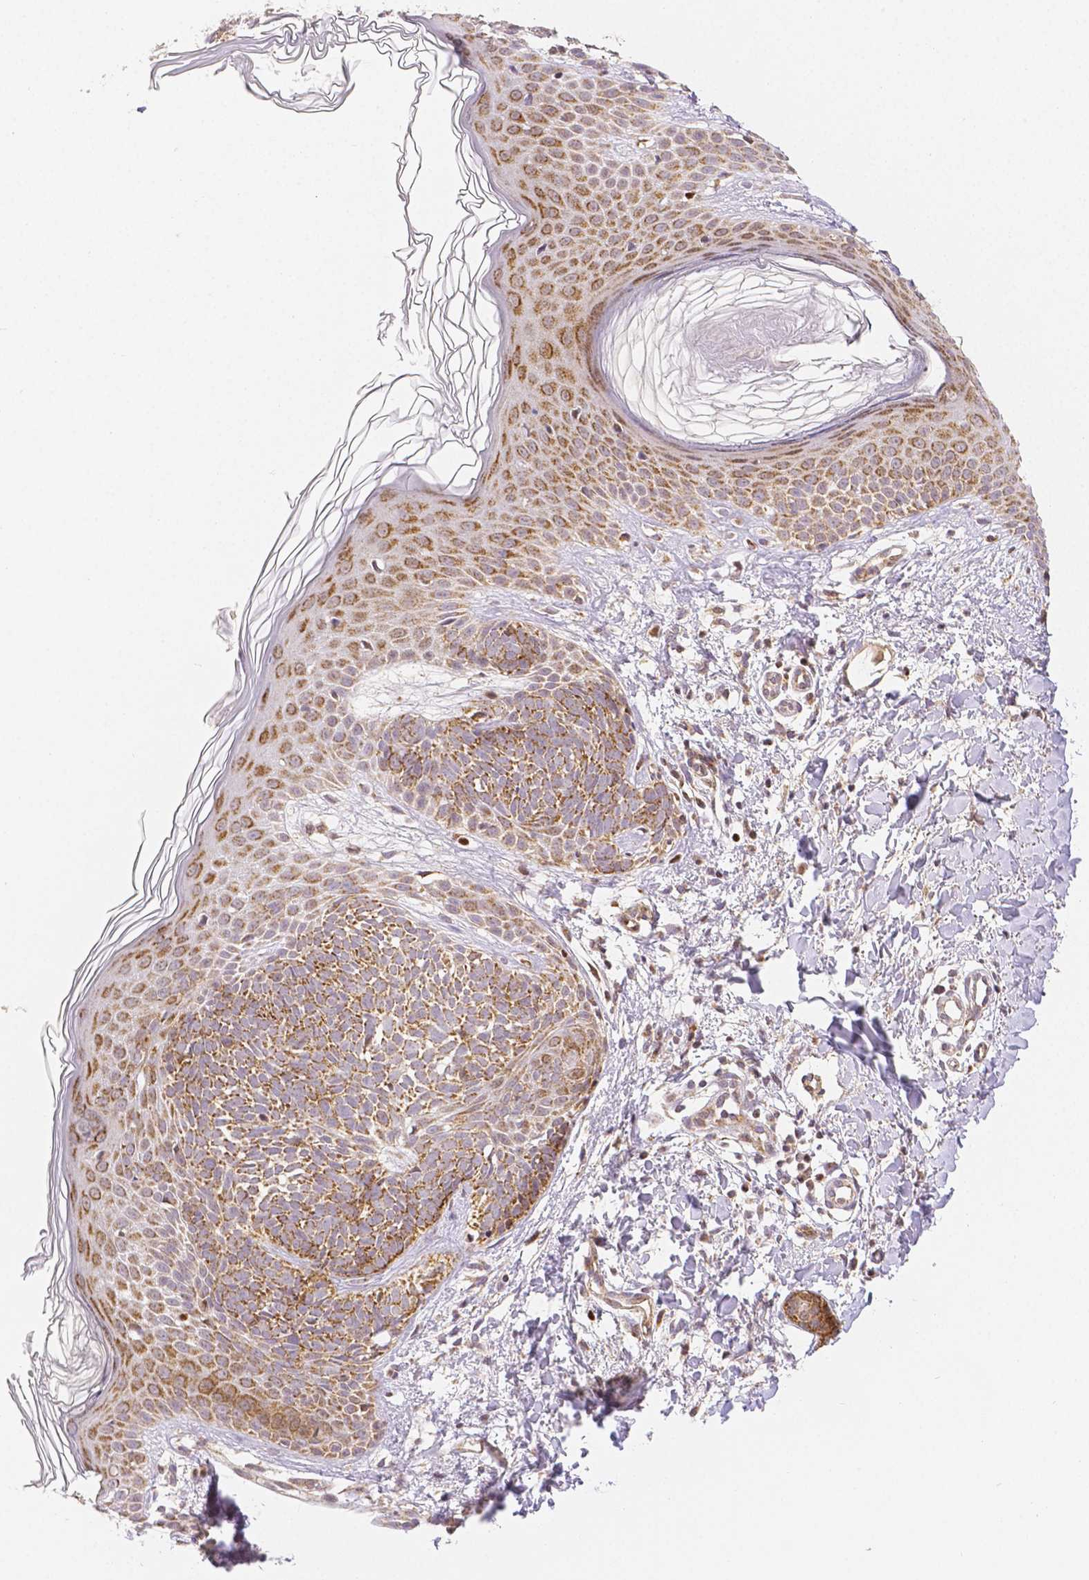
{"staining": {"intensity": "moderate", "quantity": ">75%", "location": "cytoplasmic/membranous"}, "tissue": "skin cancer", "cell_type": "Tumor cells", "image_type": "cancer", "snomed": [{"axis": "morphology", "description": "Basal cell carcinoma"}, {"axis": "topography", "description": "Skin"}], "caption": "Tumor cells display medium levels of moderate cytoplasmic/membranous expression in approximately >75% of cells in human skin cancer.", "gene": "RHOT1", "patient": {"sex": "female", "age": 51}}